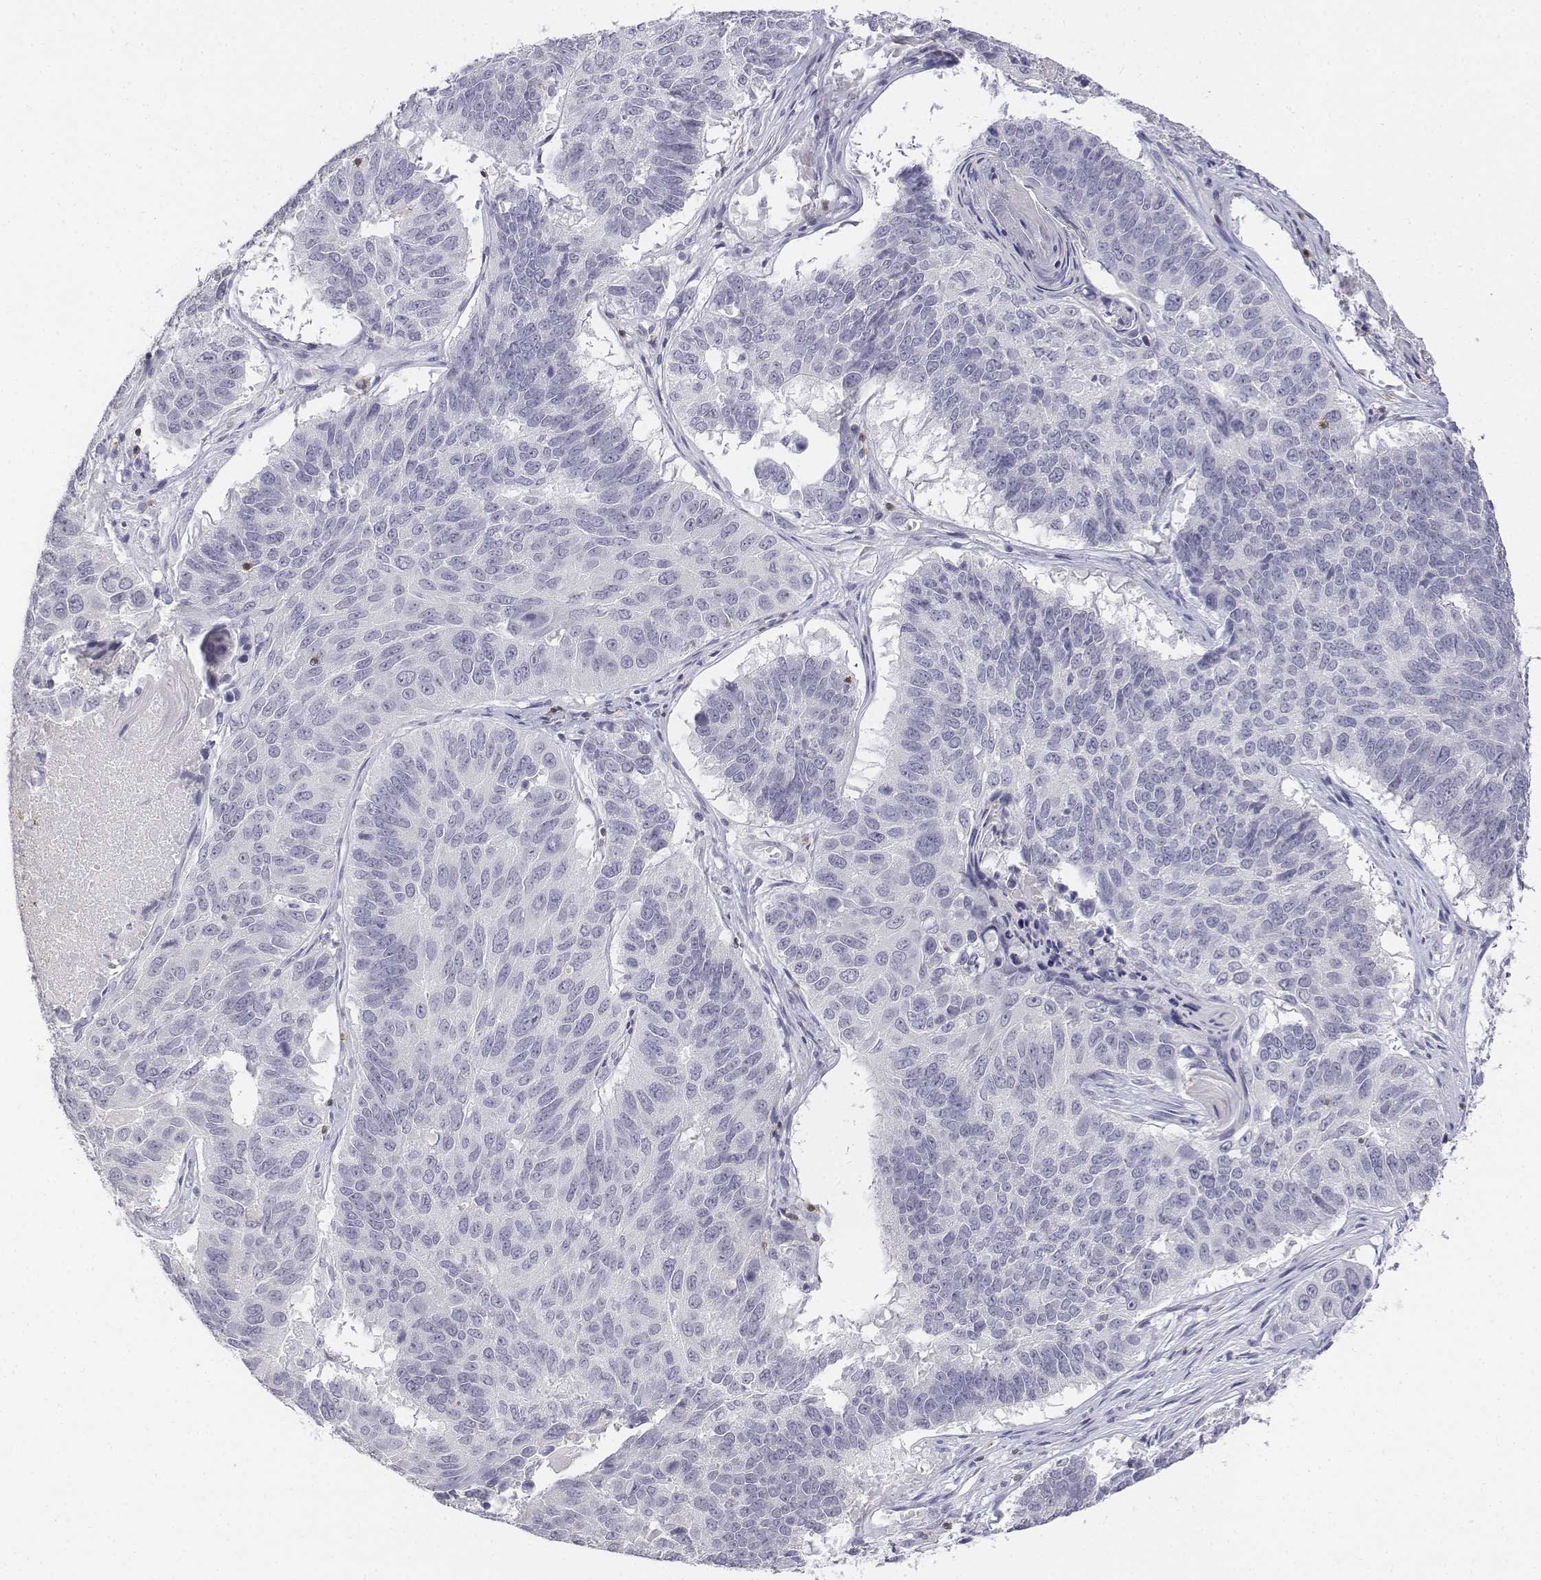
{"staining": {"intensity": "negative", "quantity": "none", "location": "none"}, "tissue": "lung cancer", "cell_type": "Tumor cells", "image_type": "cancer", "snomed": [{"axis": "morphology", "description": "Squamous cell carcinoma, NOS"}, {"axis": "topography", "description": "Lung"}], "caption": "High power microscopy photomicrograph of an IHC micrograph of squamous cell carcinoma (lung), revealing no significant expression in tumor cells.", "gene": "CD3E", "patient": {"sex": "male", "age": 73}}